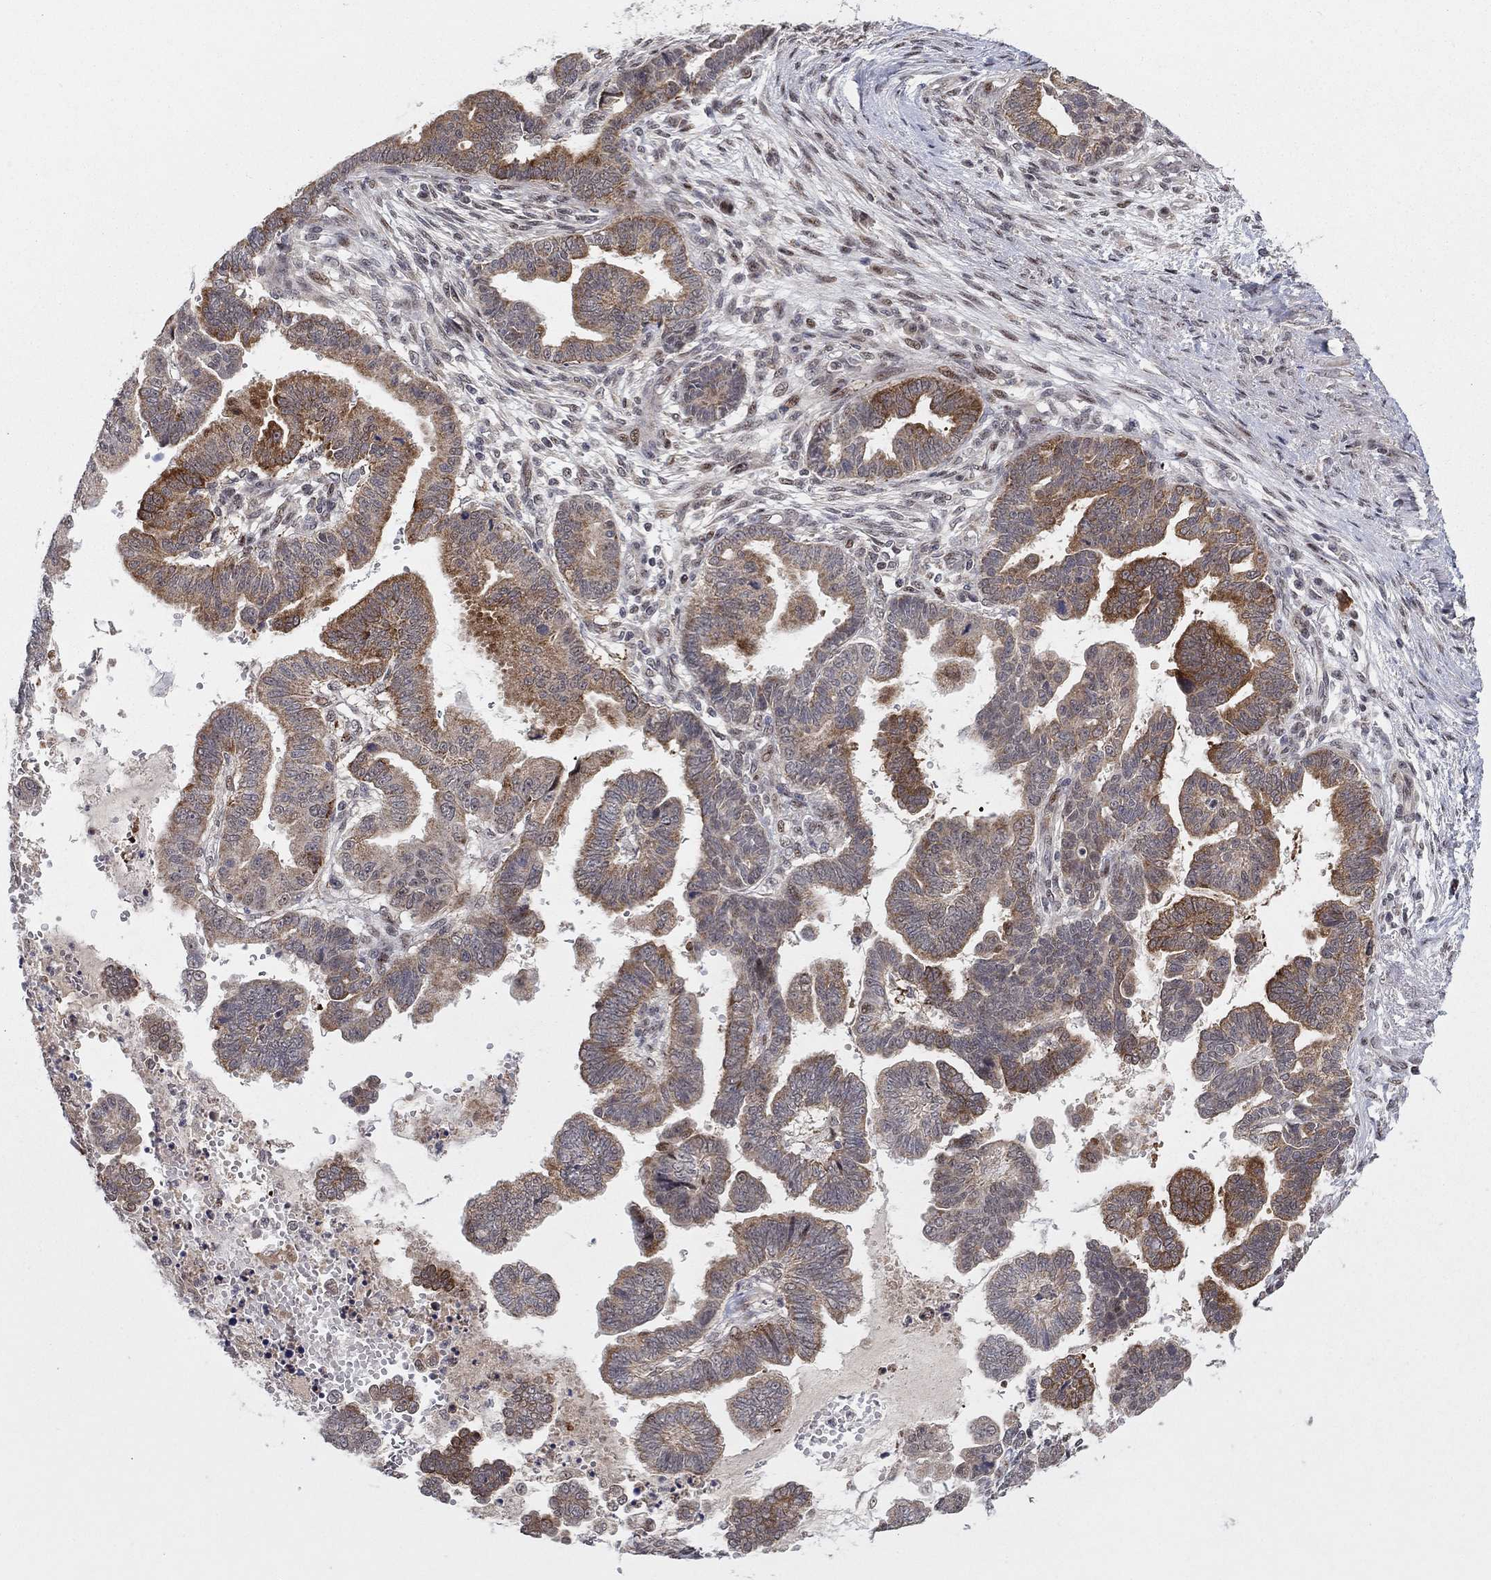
{"staining": {"intensity": "moderate", "quantity": ">75%", "location": "cytoplasmic/membranous"}, "tissue": "stomach cancer", "cell_type": "Tumor cells", "image_type": "cancer", "snomed": [{"axis": "morphology", "description": "Adenocarcinoma, NOS"}, {"axis": "topography", "description": "Stomach"}], "caption": "An image showing moderate cytoplasmic/membranous expression in approximately >75% of tumor cells in adenocarcinoma (stomach), as visualized by brown immunohistochemical staining.", "gene": "ZNF395", "patient": {"sex": "male", "age": 83}}